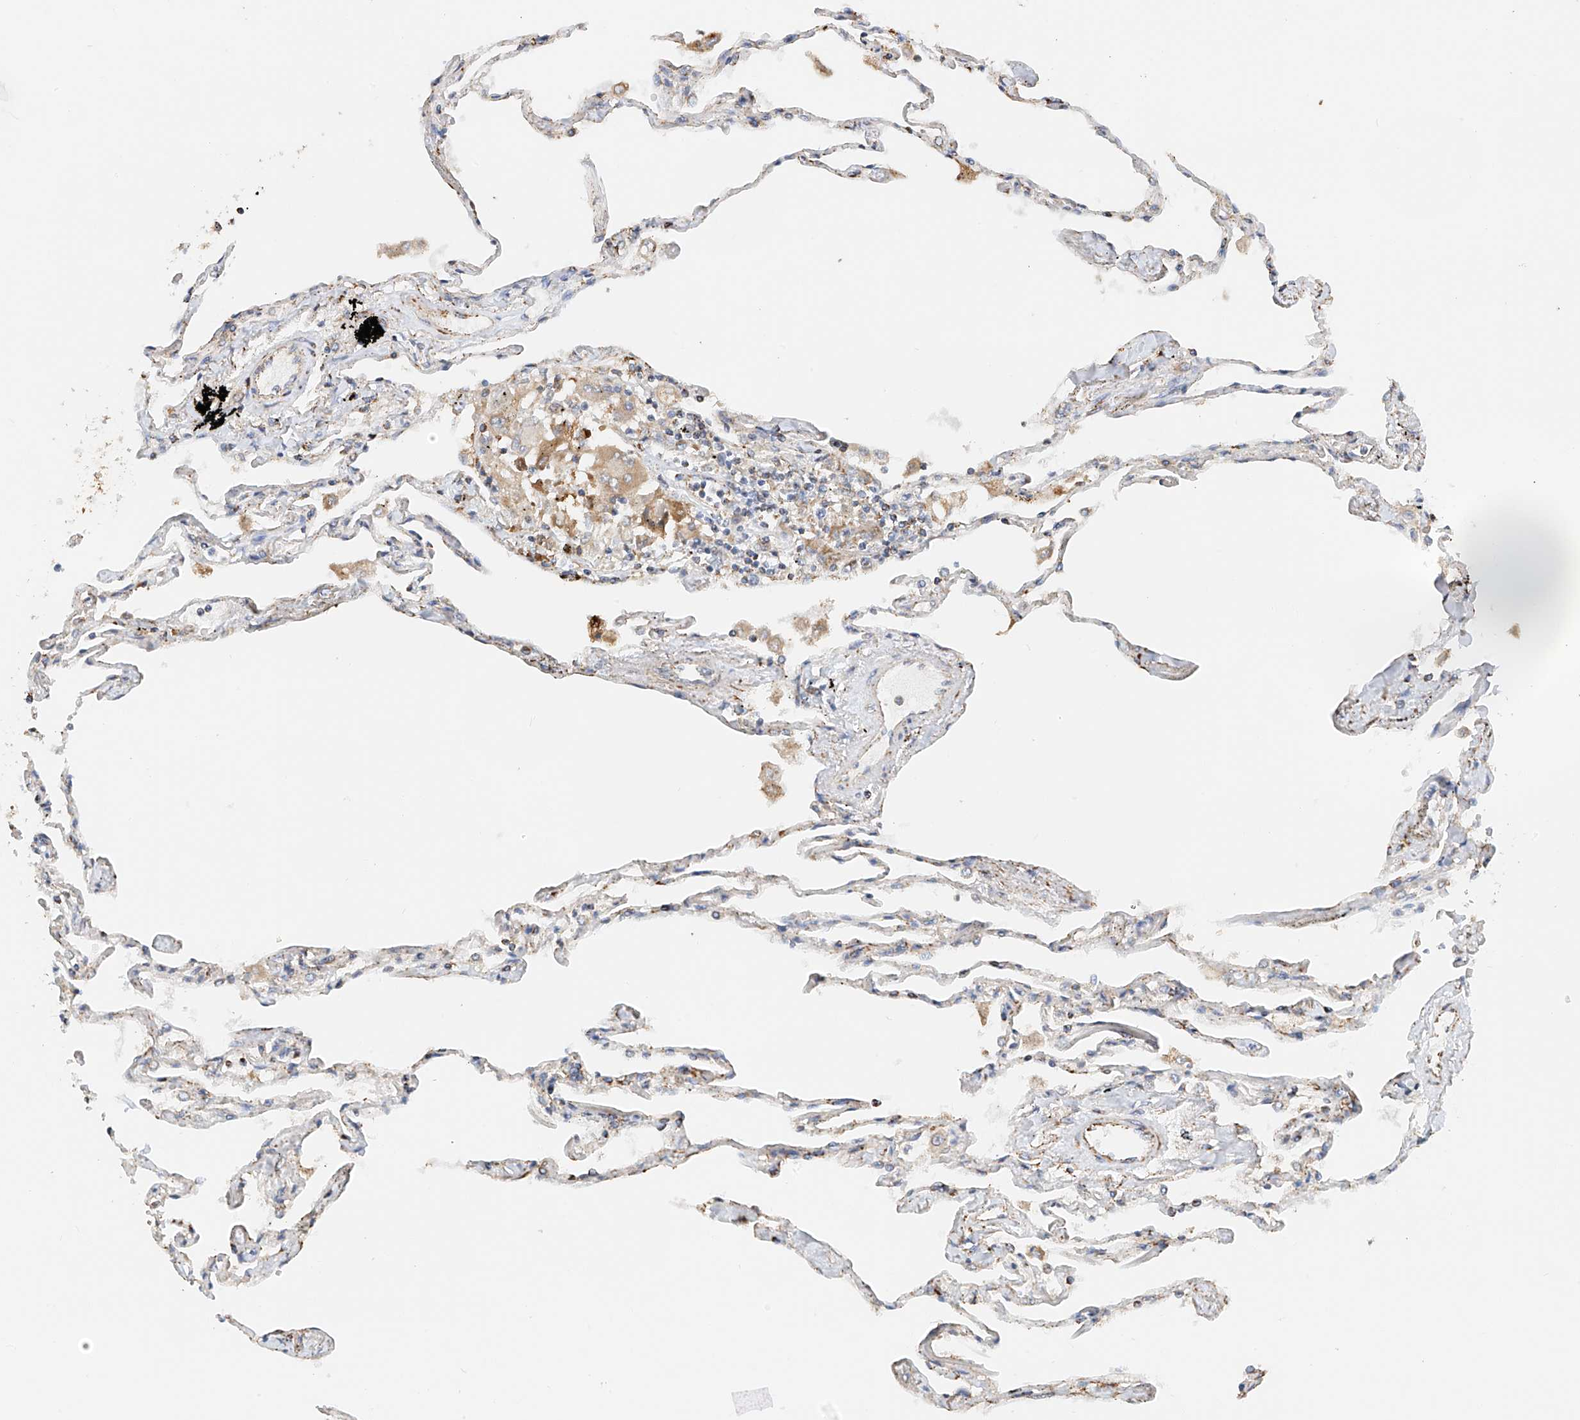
{"staining": {"intensity": "moderate", "quantity": "<25%", "location": "cytoplasmic/membranous"}, "tissue": "lung", "cell_type": "Alveolar cells", "image_type": "normal", "snomed": [{"axis": "morphology", "description": "Normal tissue, NOS"}, {"axis": "topography", "description": "Lung"}], "caption": "Lung stained for a protein shows moderate cytoplasmic/membranous positivity in alveolar cells. (Stains: DAB in brown, nuclei in blue, Microscopy: brightfield microscopy at high magnification).", "gene": "YIPF7", "patient": {"sex": "female", "age": 67}}